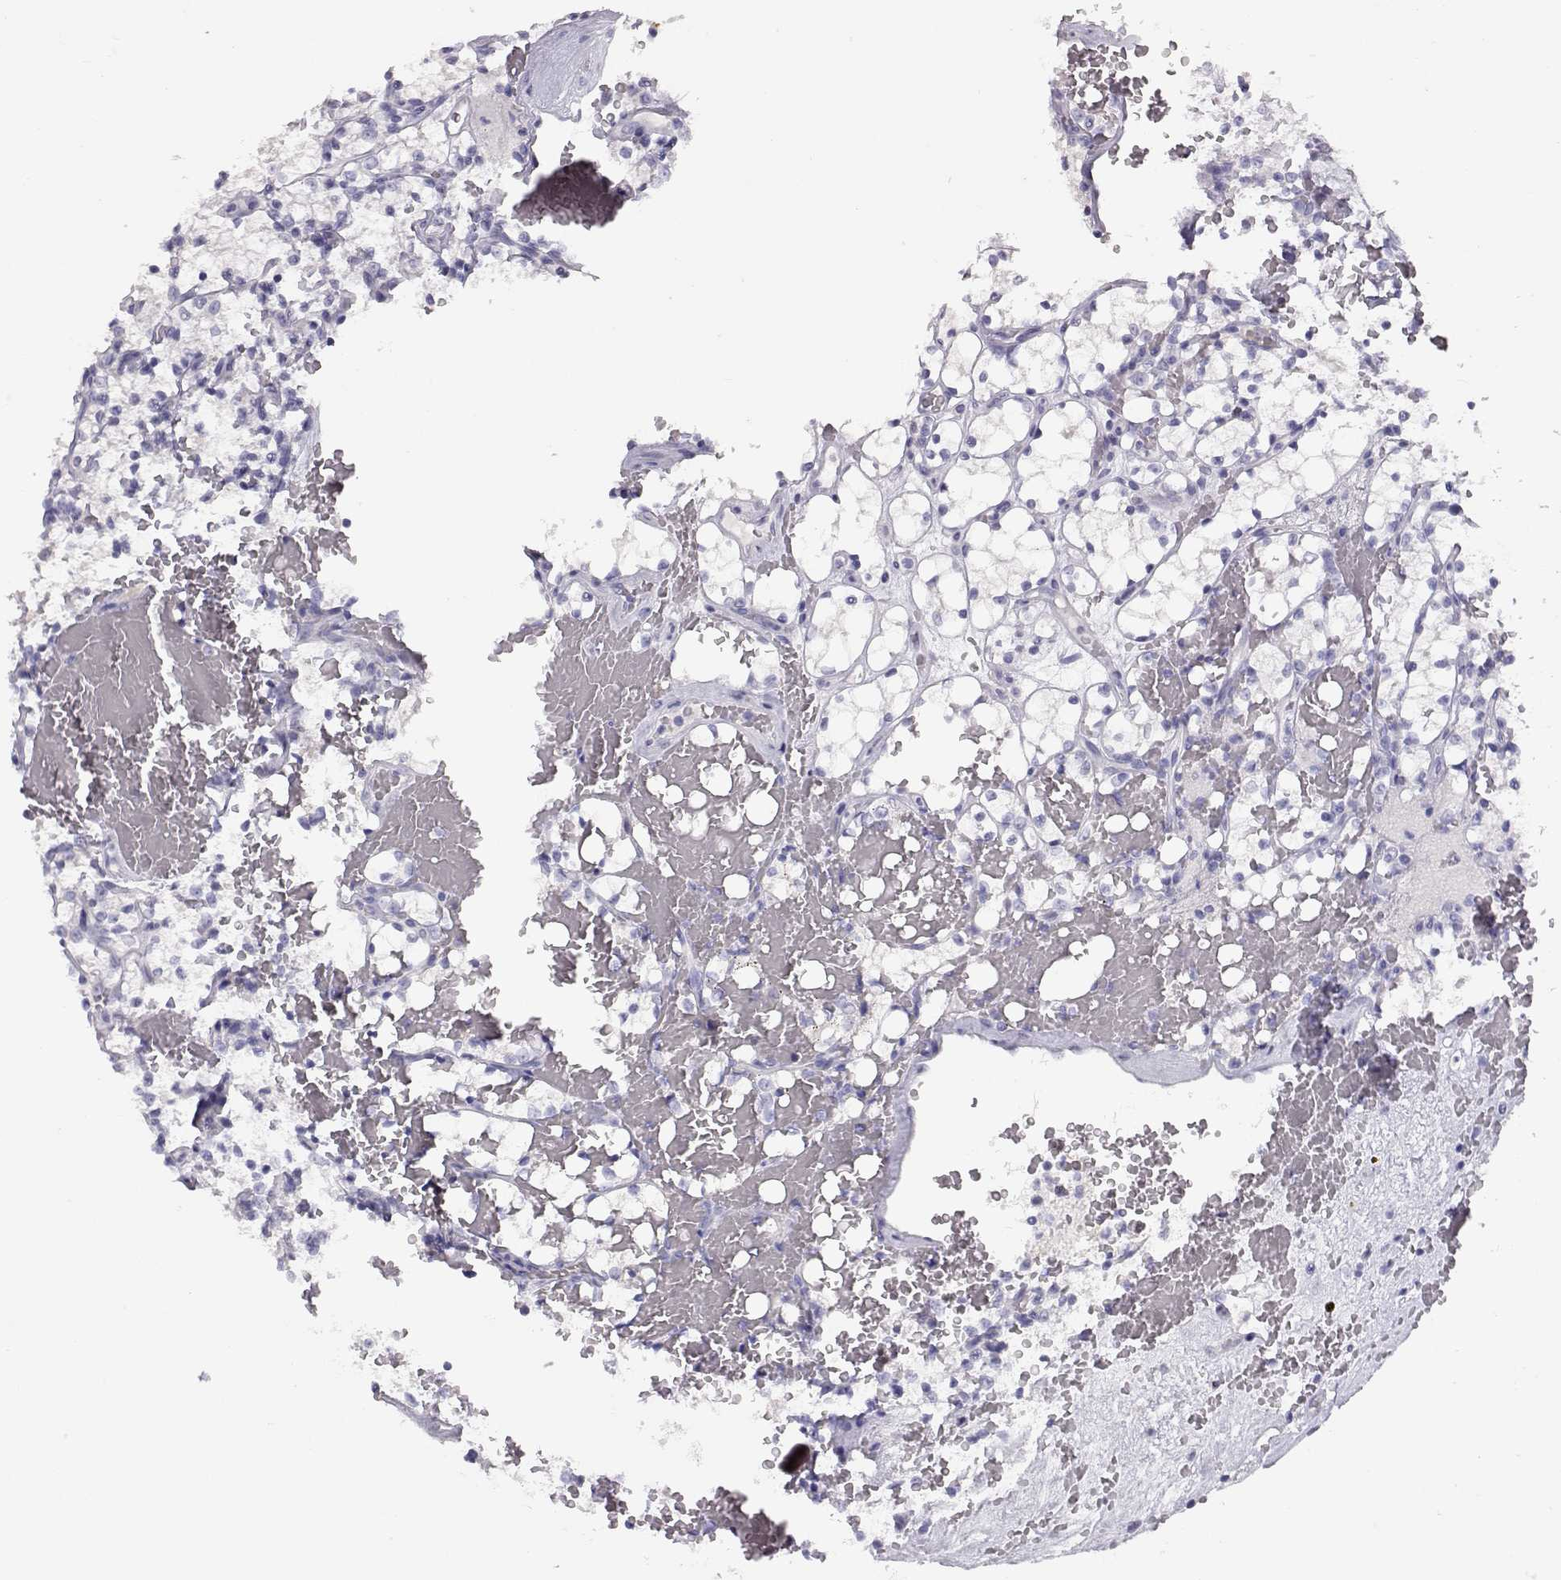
{"staining": {"intensity": "negative", "quantity": "none", "location": "none"}, "tissue": "renal cancer", "cell_type": "Tumor cells", "image_type": "cancer", "snomed": [{"axis": "morphology", "description": "Adenocarcinoma, NOS"}, {"axis": "topography", "description": "Kidney"}], "caption": "This is a micrograph of immunohistochemistry staining of renal adenocarcinoma, which shows no staining in tumor cells. Brightfield microscopy of immunohistochemistry (IHC) stained with DAB (3,3'-diaminobenzidine) (brown) and hematoxylin (blue), captured at high magnification.", "gene": "PMCH", "patient": {"sex": "female", "age": 69}}